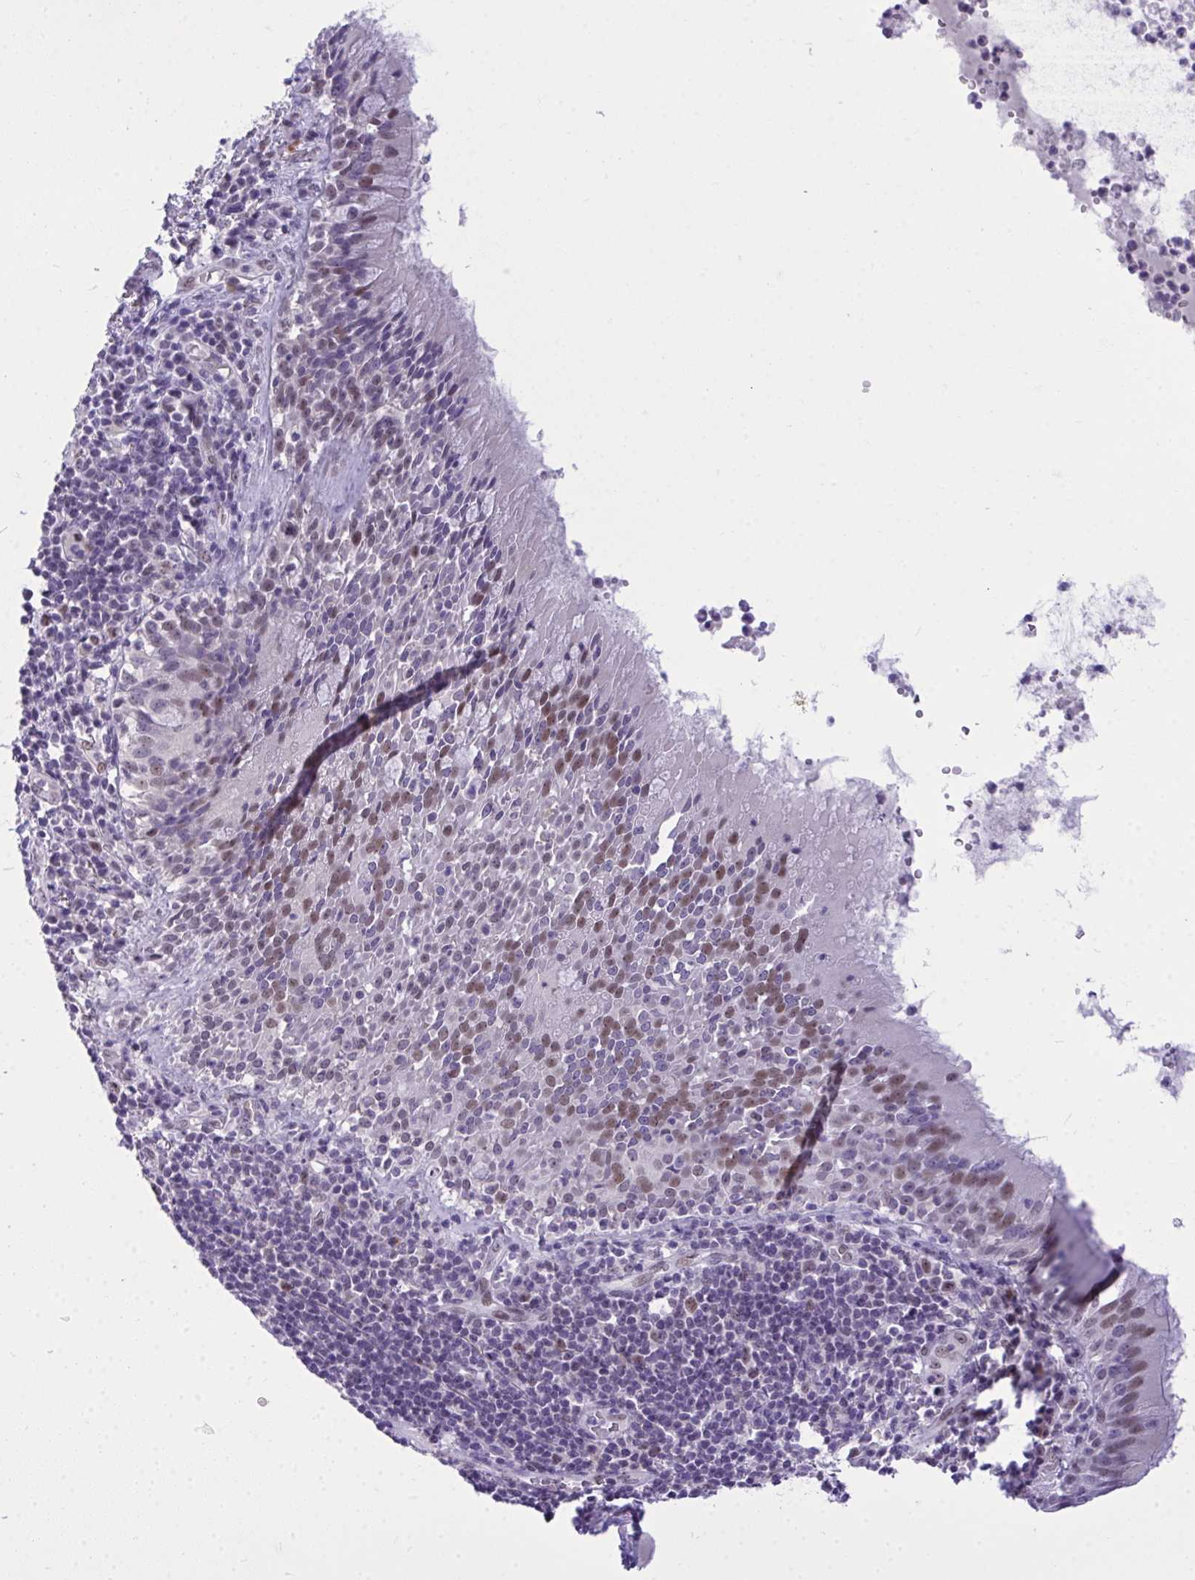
{"staining": {"intensity": "moderate", "quantity": "25%-75%", "location": "nuclear"}, "tissue": "bronchus", "cell_type": "Respiratory epithelial cells", "image_type": "normal", "snomed": [{"axis": "morphology", "description": "Normal tissue, NOS"}, {"axis": "topography", "description": "Cartilage tissue"}, {"axis": "topography", "description": "Bronchus"}], "caption": "DAB (3,3'-diaminobenzidine) immunohistochemical staining of unremarkable bronchus reveals moderate nuclear protein positivity in about 25%-75% of respiratory epithelial cells.", "gene": "TEAD4", "patient": {"sex": "male", "age": 56}}